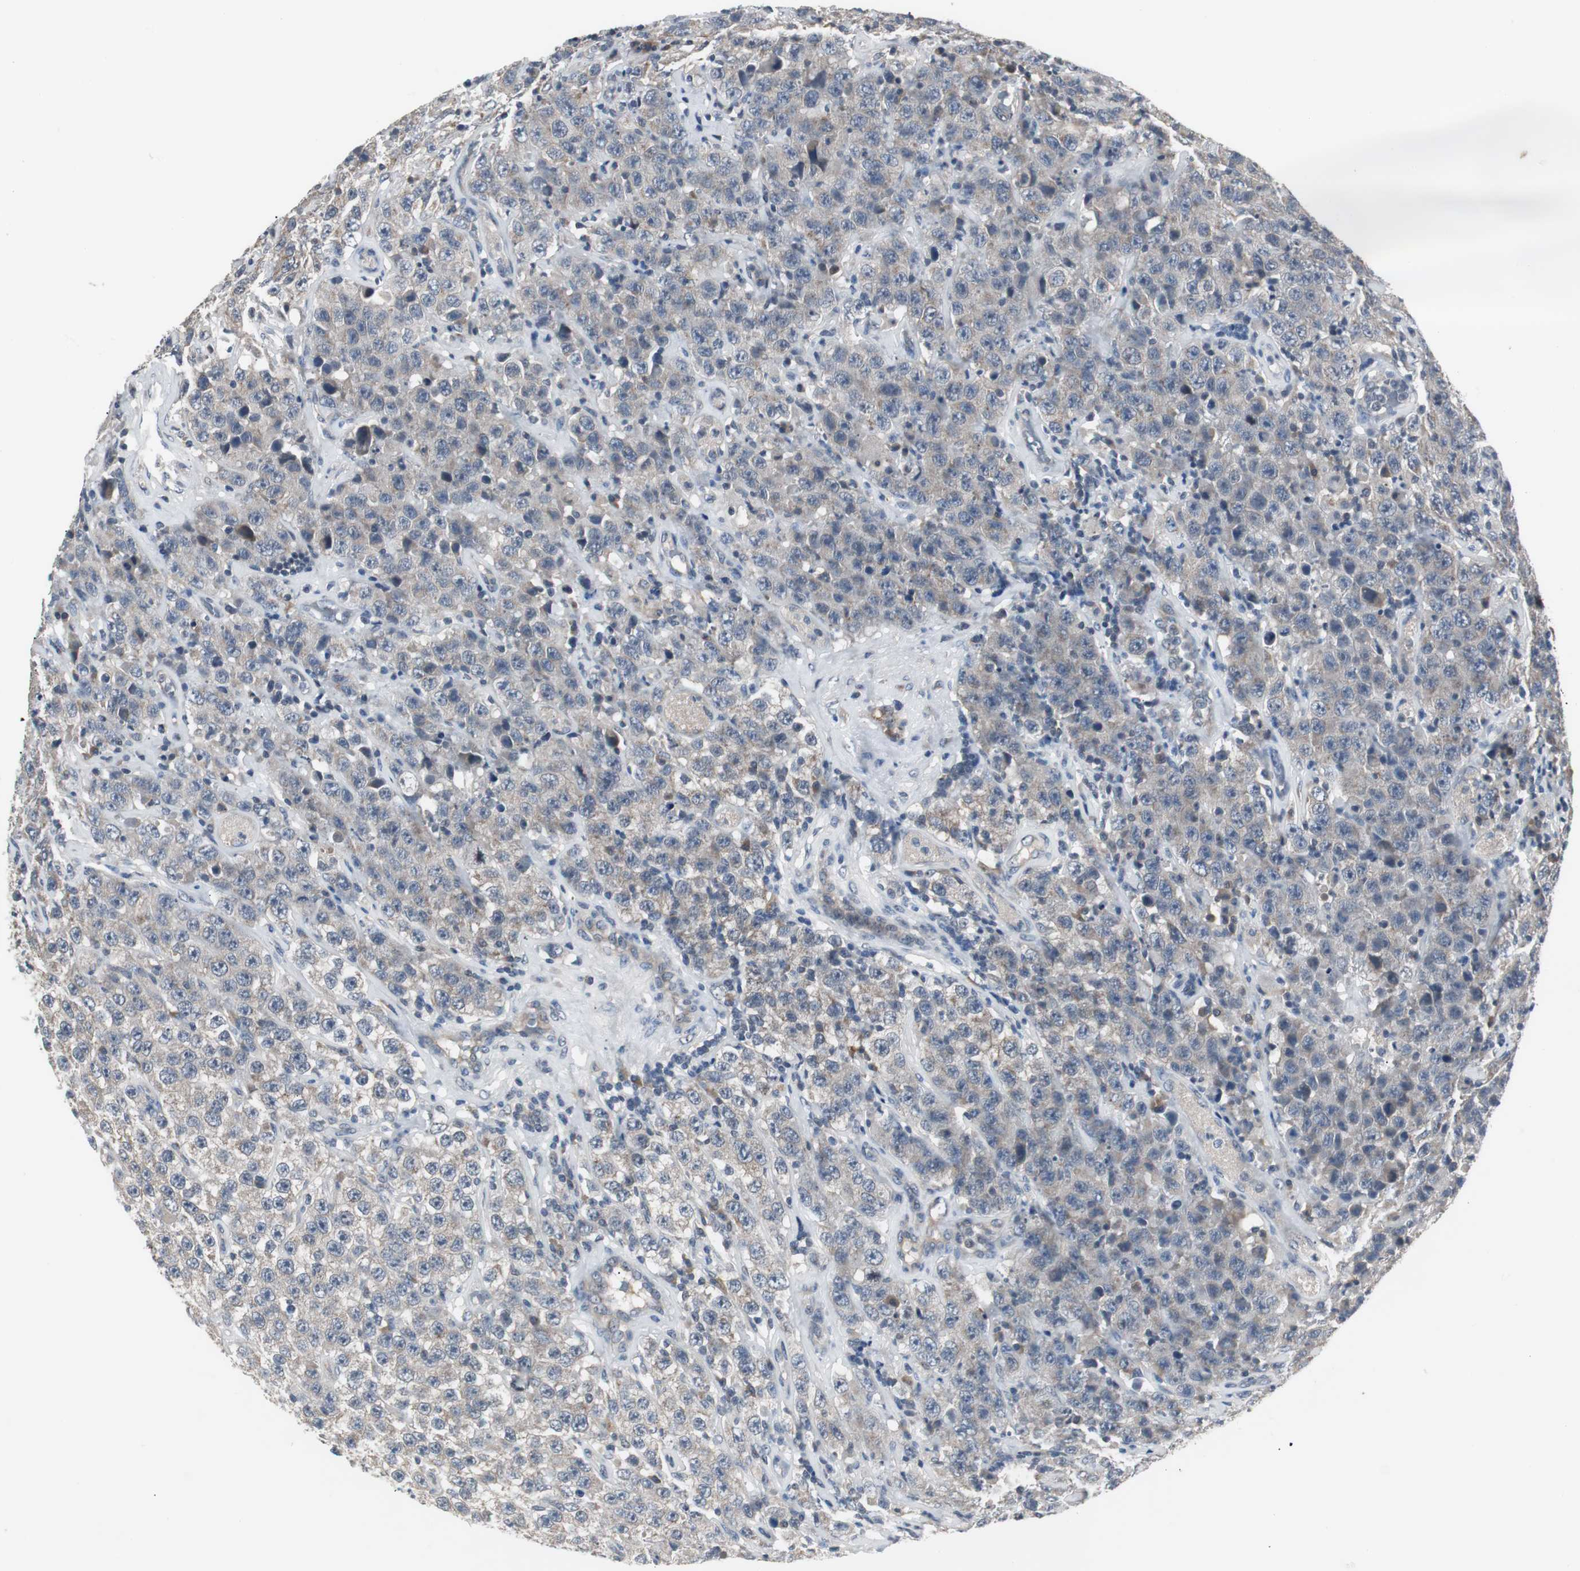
{"staining": {"intensity": "weak", "quantity": "25%-75%", "location": "cytoplasmic/membranous"}, "tissue": "testis cancer", "cell_type": "Tumor cells", "image_type": "cancer", "snomed": [{"axis": "morphology", "description": "Seminoma, NOS"}, {"axis": "topography", "description": "Testis"}], "caption": "Immunohistochemical staining of testis seminoma exhibits weak cytoplasmic/membranous protein staining in about 25%-75% of tumor cells.", "gene": "ZMPSTE24", "patient": {"sex": "male", "age": 52}}